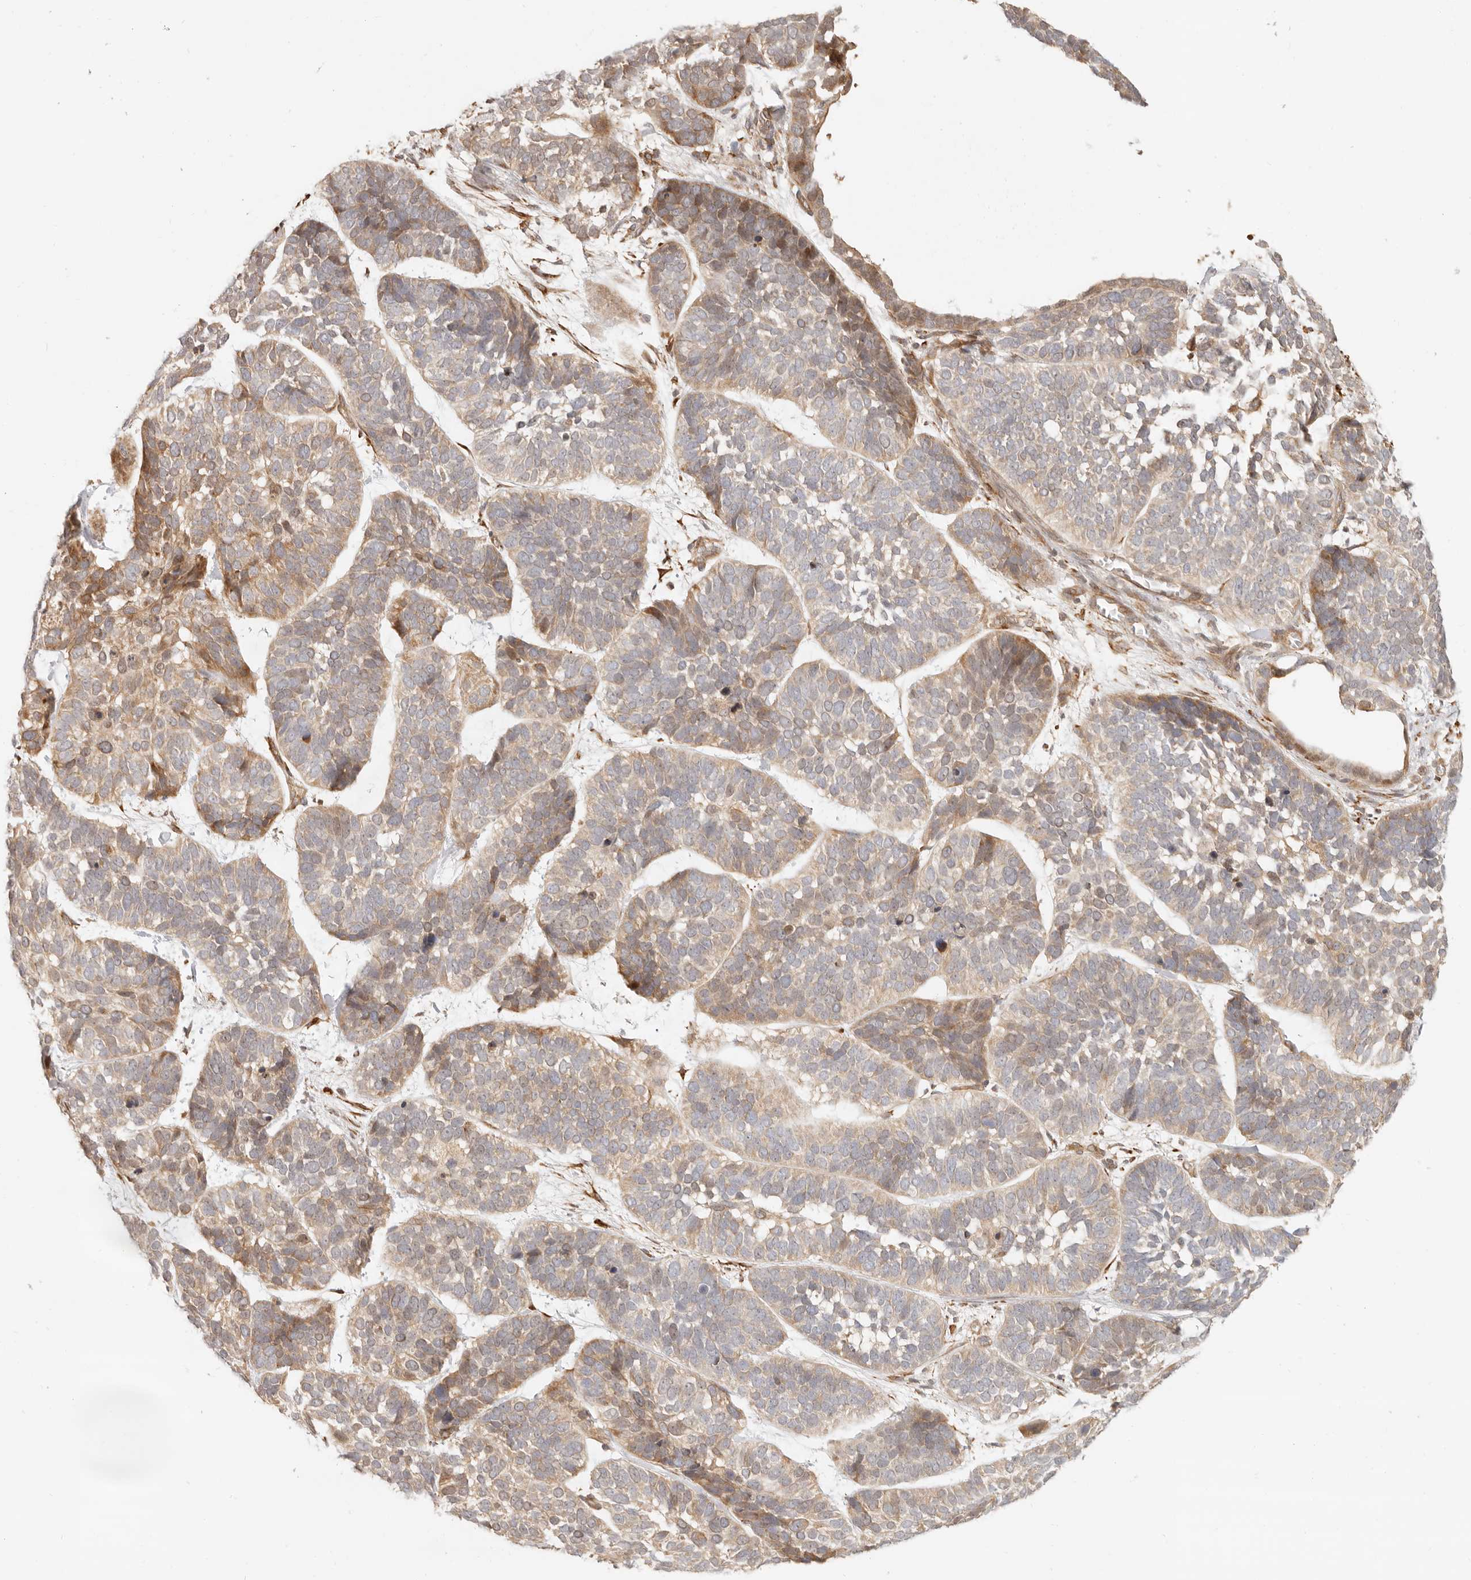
{"staining": {"intensity": "moderate", "quantity": "25%-75%", "location": "cytoplasmic/membranous"}, "tissue": "skin cancer", "cell_type": "Tumor cells", "image_type": "cancer", "snomed": [{"axis": "morphology", "description": "Basal cell carcinoma"}, {"axis": "topography", "description": "Skin"}], "caption": "Skin cancer stained with immunohistochemistry displays moderate cytoplasmic/membranous staining in about 25%-75% of tumor cells.", "gene": "TUFT1", "patient": {"sex": "male", "age": 62}}